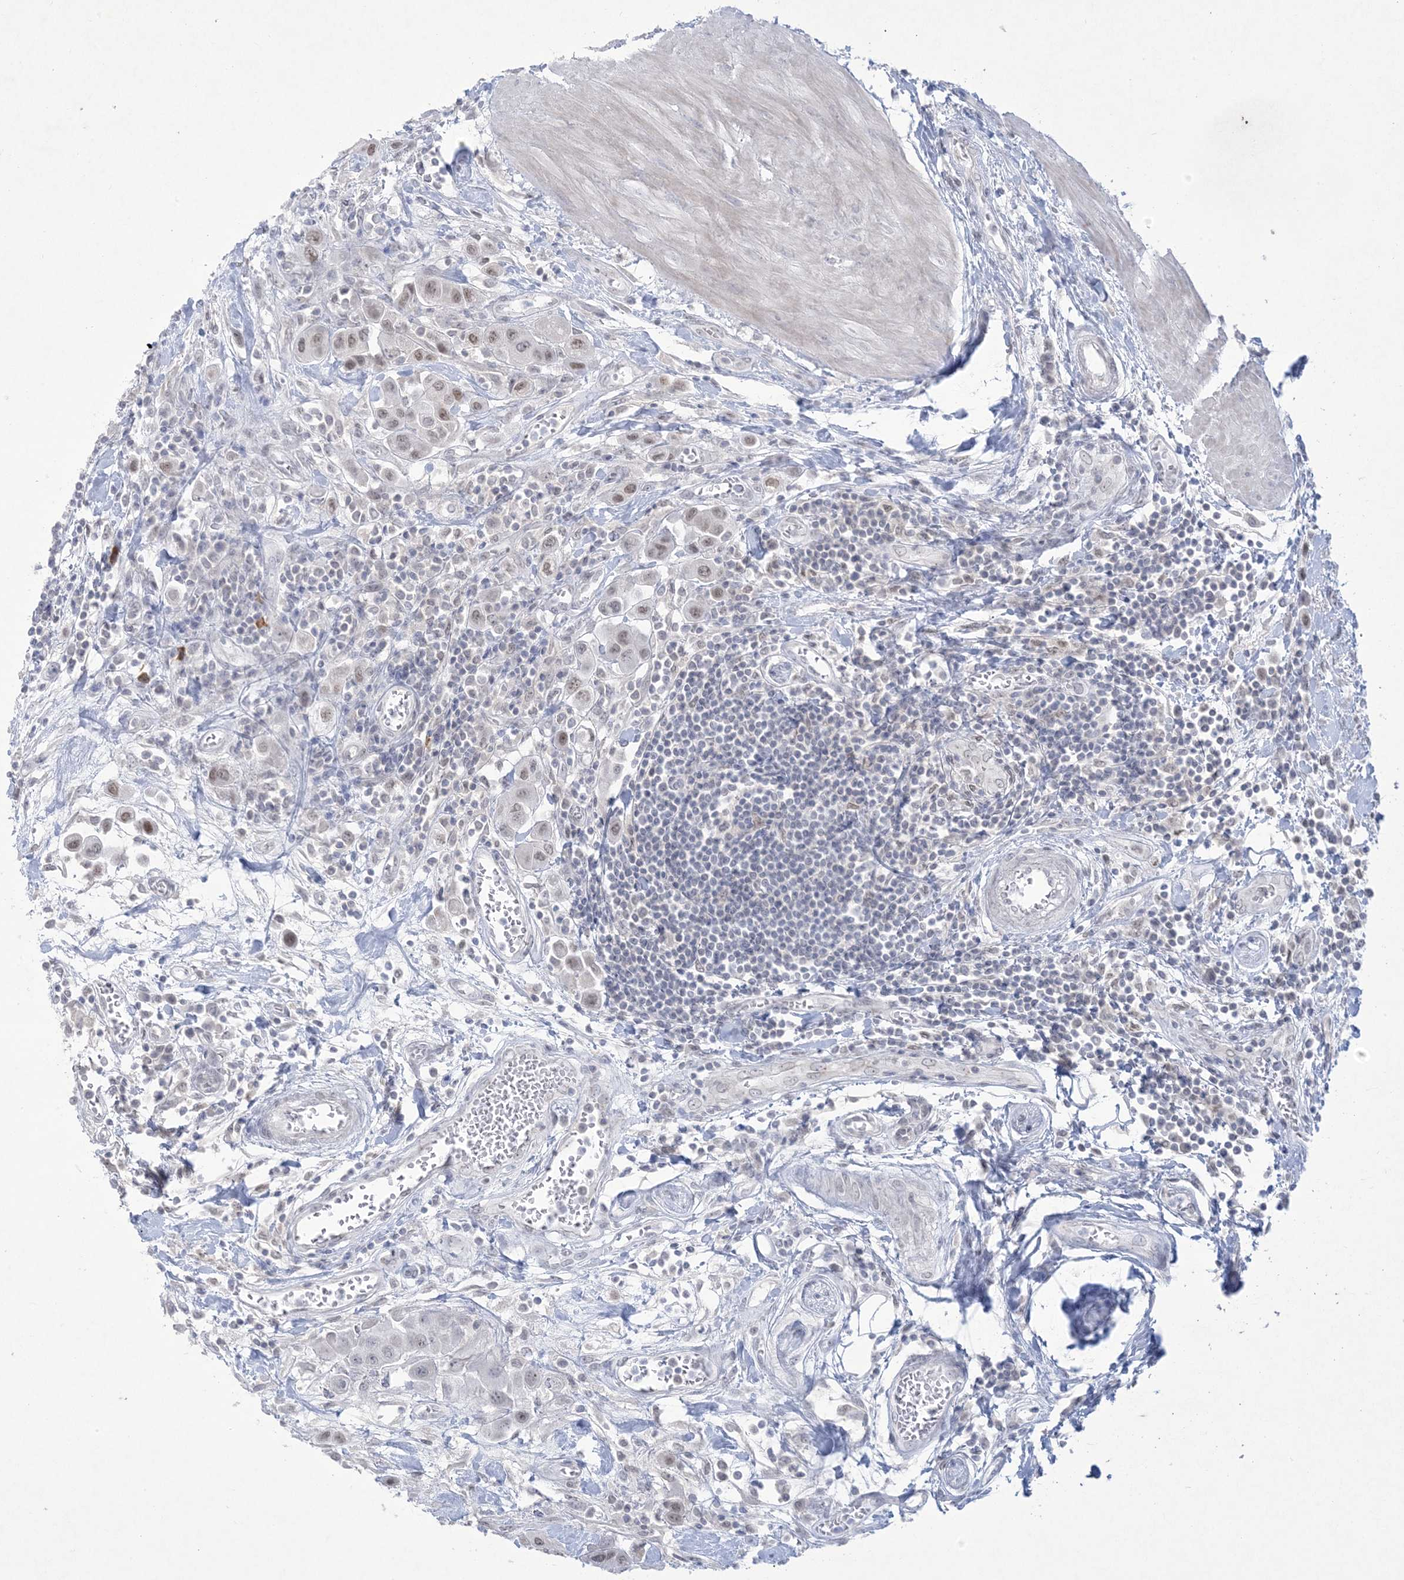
{"staining": {"intensity": "weak", "quantity": "25%-75%", "location": "nuclear"}, "tissue": "urothelial cancer", "cell_type": "Tumor cells", "image_type": "cancer", "snomed": [{"axis": "morphology", "description": "Urothelial carcinoma, High grade"}, {"axis": "topography", "description": "Urinary bladder"}], "caption": "Human urothelial cancer stained with a brown dye exhibits weak nuclear positive positivity in approximately 25%-75% of tumor cells.", "gene": "HOMEZ", "patient": {"sex": "male", "age": 50}}